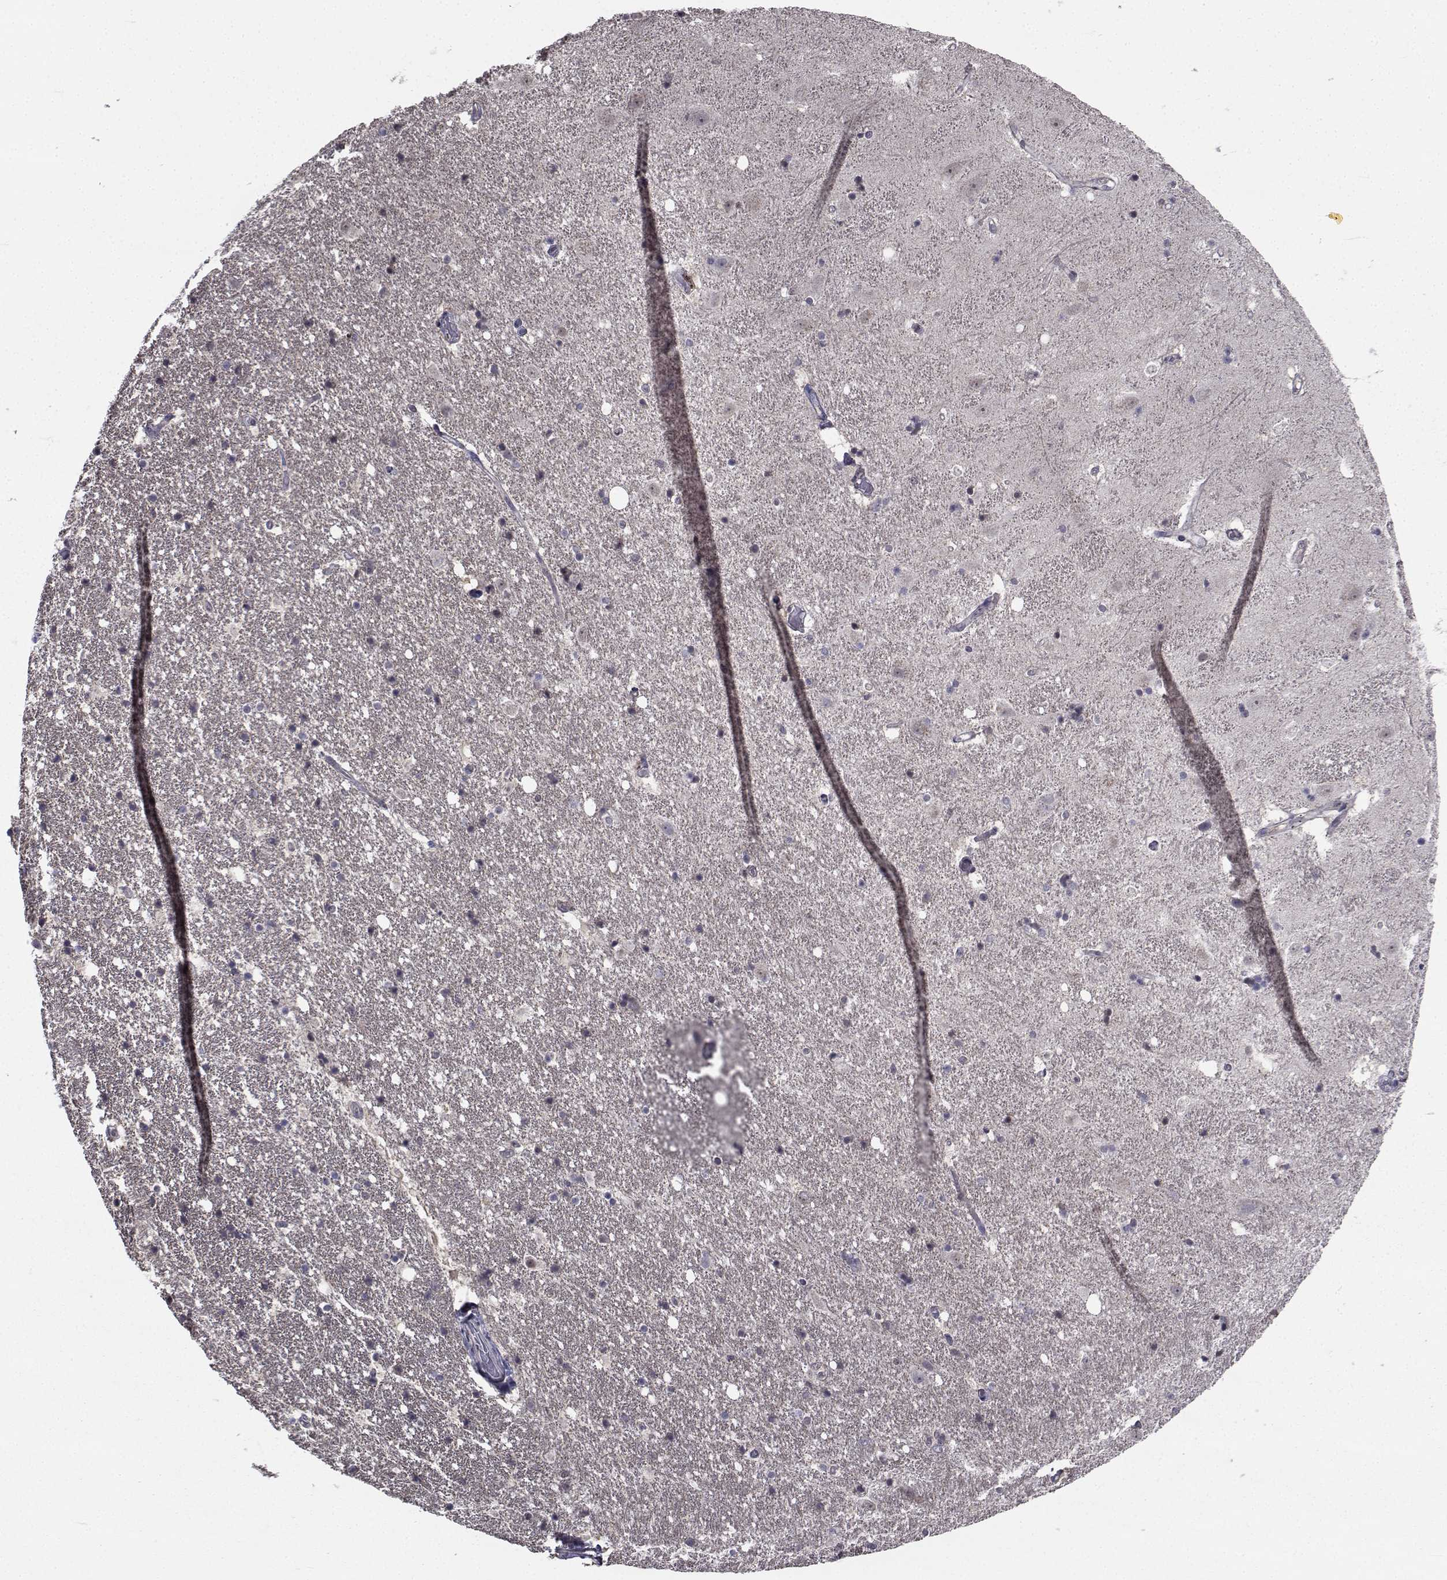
{"staining": {"intensity": "negative", "quantity": "none", "location": "none"}, "tissue": "hippocampus", "cell_type": "Glial cells", "image_type": "normal", "snomed": [{"axis": "morphology", "description": "Normal tissue, NOS"}, {"axis": "topography", "description": "Hippocampus"}], "caption": "A high-resolution micrograph shows immunohistochemistry (IHC) staining of unremarkable hippocampus, which demonstrates no significant positivity in glial cells.", "gene": "CYP2S1", "patient": {"sex": "male", "age": 49}}